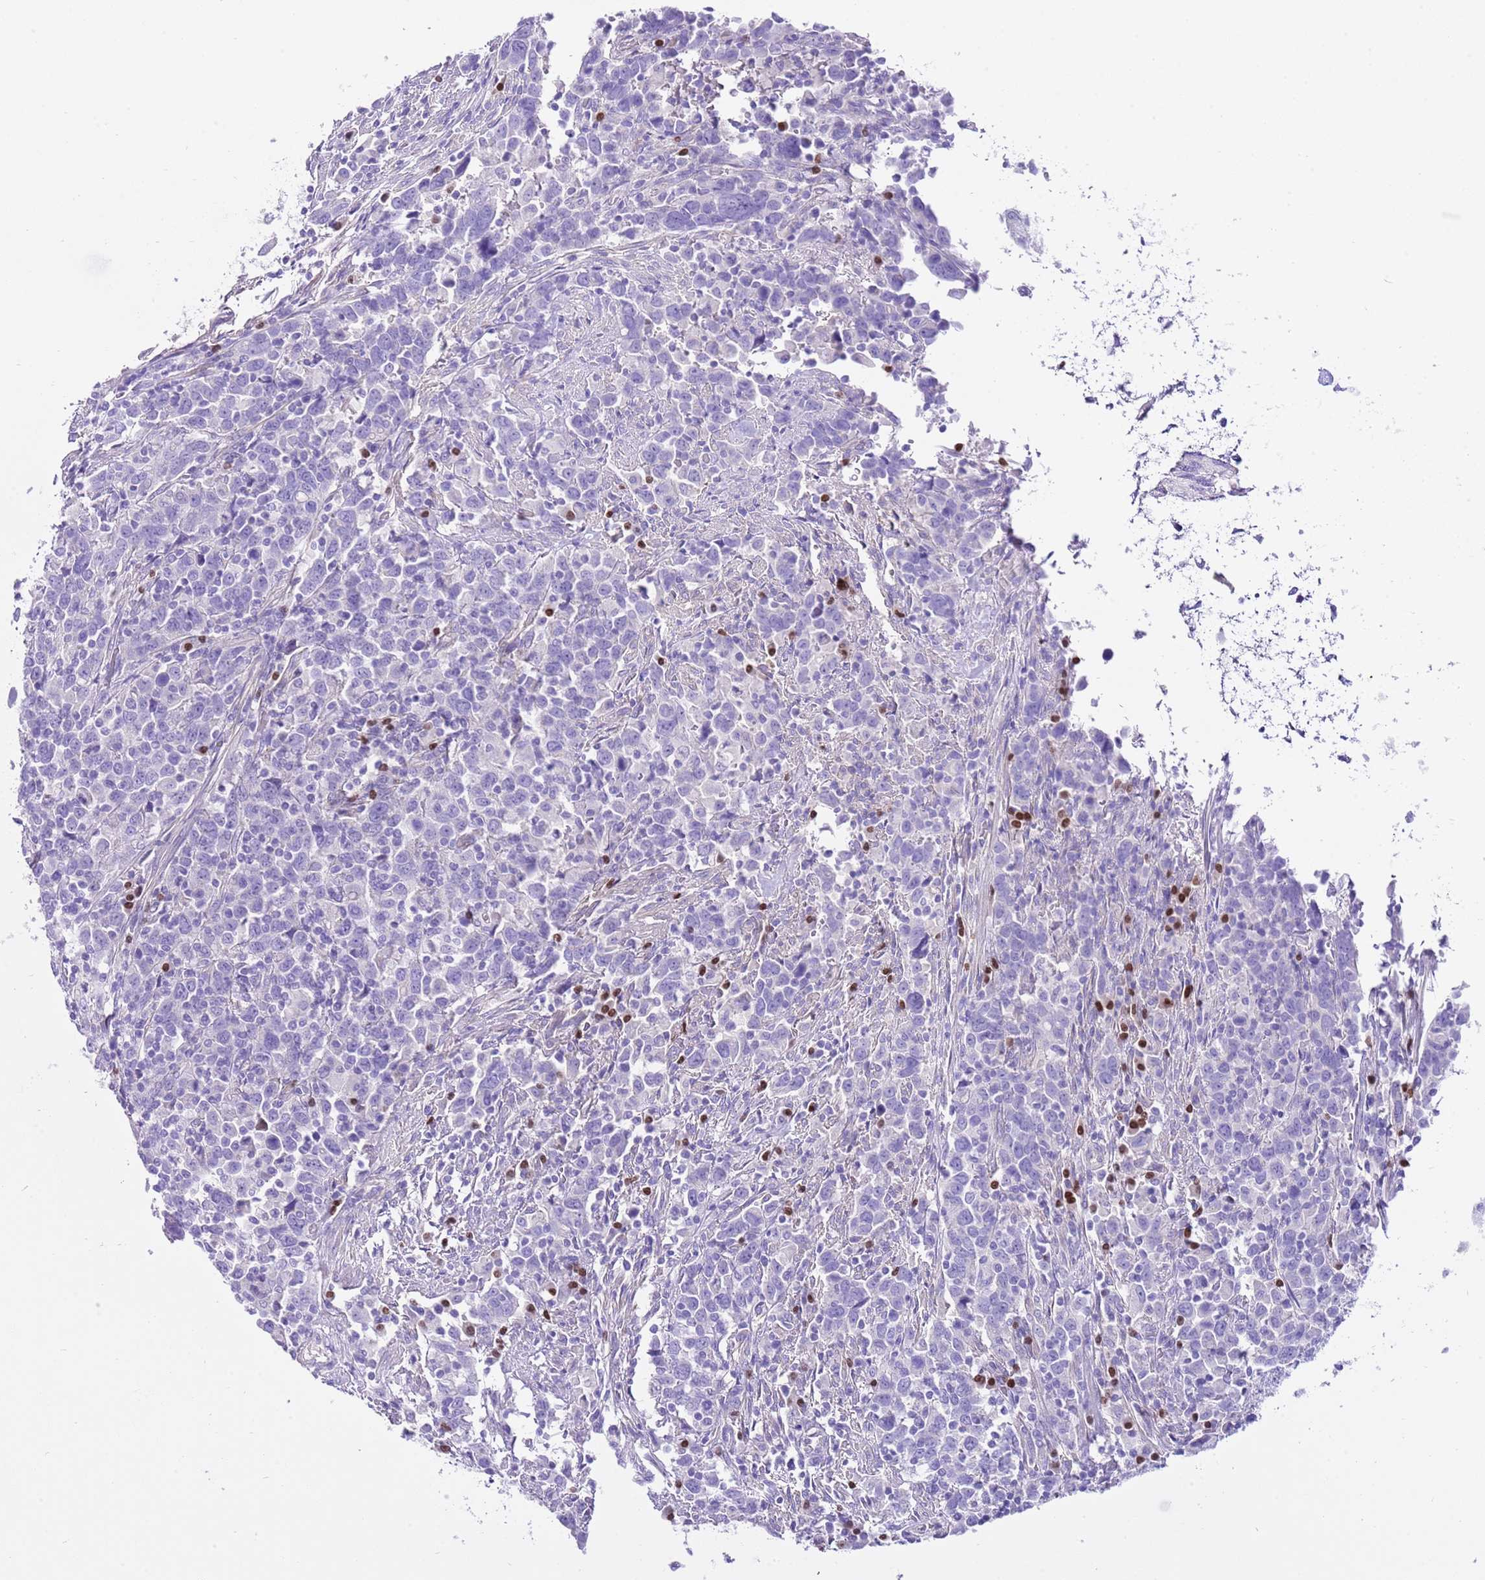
{"staining": {"intensity": "negative", "quantity": "none", "location": "none"}, "tissue": "urothelial cancer", "cell_type": "Tumor cells", "image_type": "cancer", "snomed": [{"axis": "morphology", "description": "Urothelial carcinoma, High grade"}, {"axis": "topography", "description": "Urinary bladder"}], "caption": "This is a histopathology image of immunohistochemistry staining of urothelial cancer, which shows no expression in tumor cells.", "gene": "BHLHA15", "patient": {"sex": "male", "age": 61}}